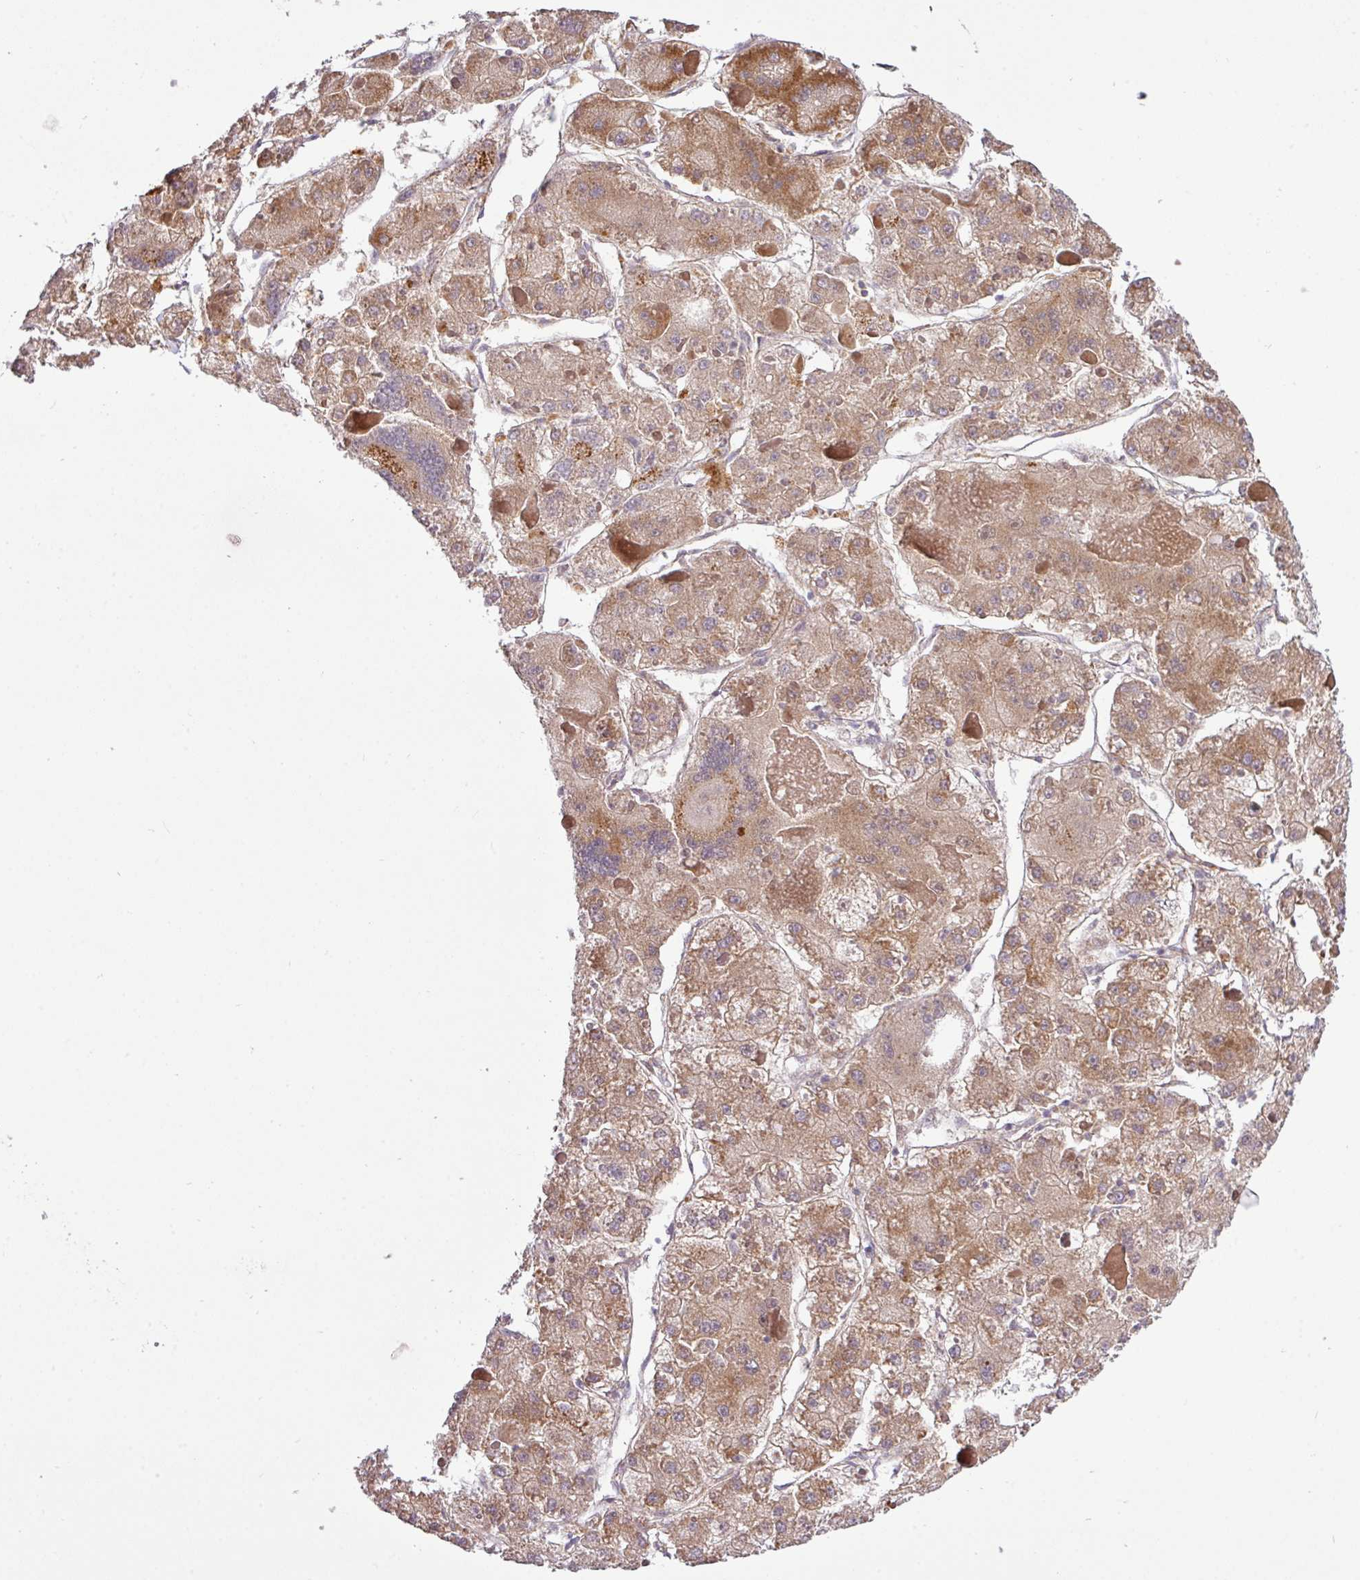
{"staining": {"intensity": "moderate", "quantity": ">75%", "location": "cytoplasmic/membranous"}, "tissue": "liver cancer", "cell_type": "Tumor cells", "image_type": "cancer", "snomed": [{"axis": "morphology", "description": "Carcinoma, Hepatocellular, NOS"}, {"axis": "topography", "description": "Liver"}], "caption": "High-magnification brightfield microscopy of liver hepatocellular carcinoma stained with DAB (3,3'-diaminobenzidine) (brown) and counterstained with hematoxylin (blue). tumor cells exhibit moderate cytoplasmic/membranous positivity is appreciated in approximately>75% of cells.", "gene": "TM2D2", "patient": {"sex": "female", "age": 73}}